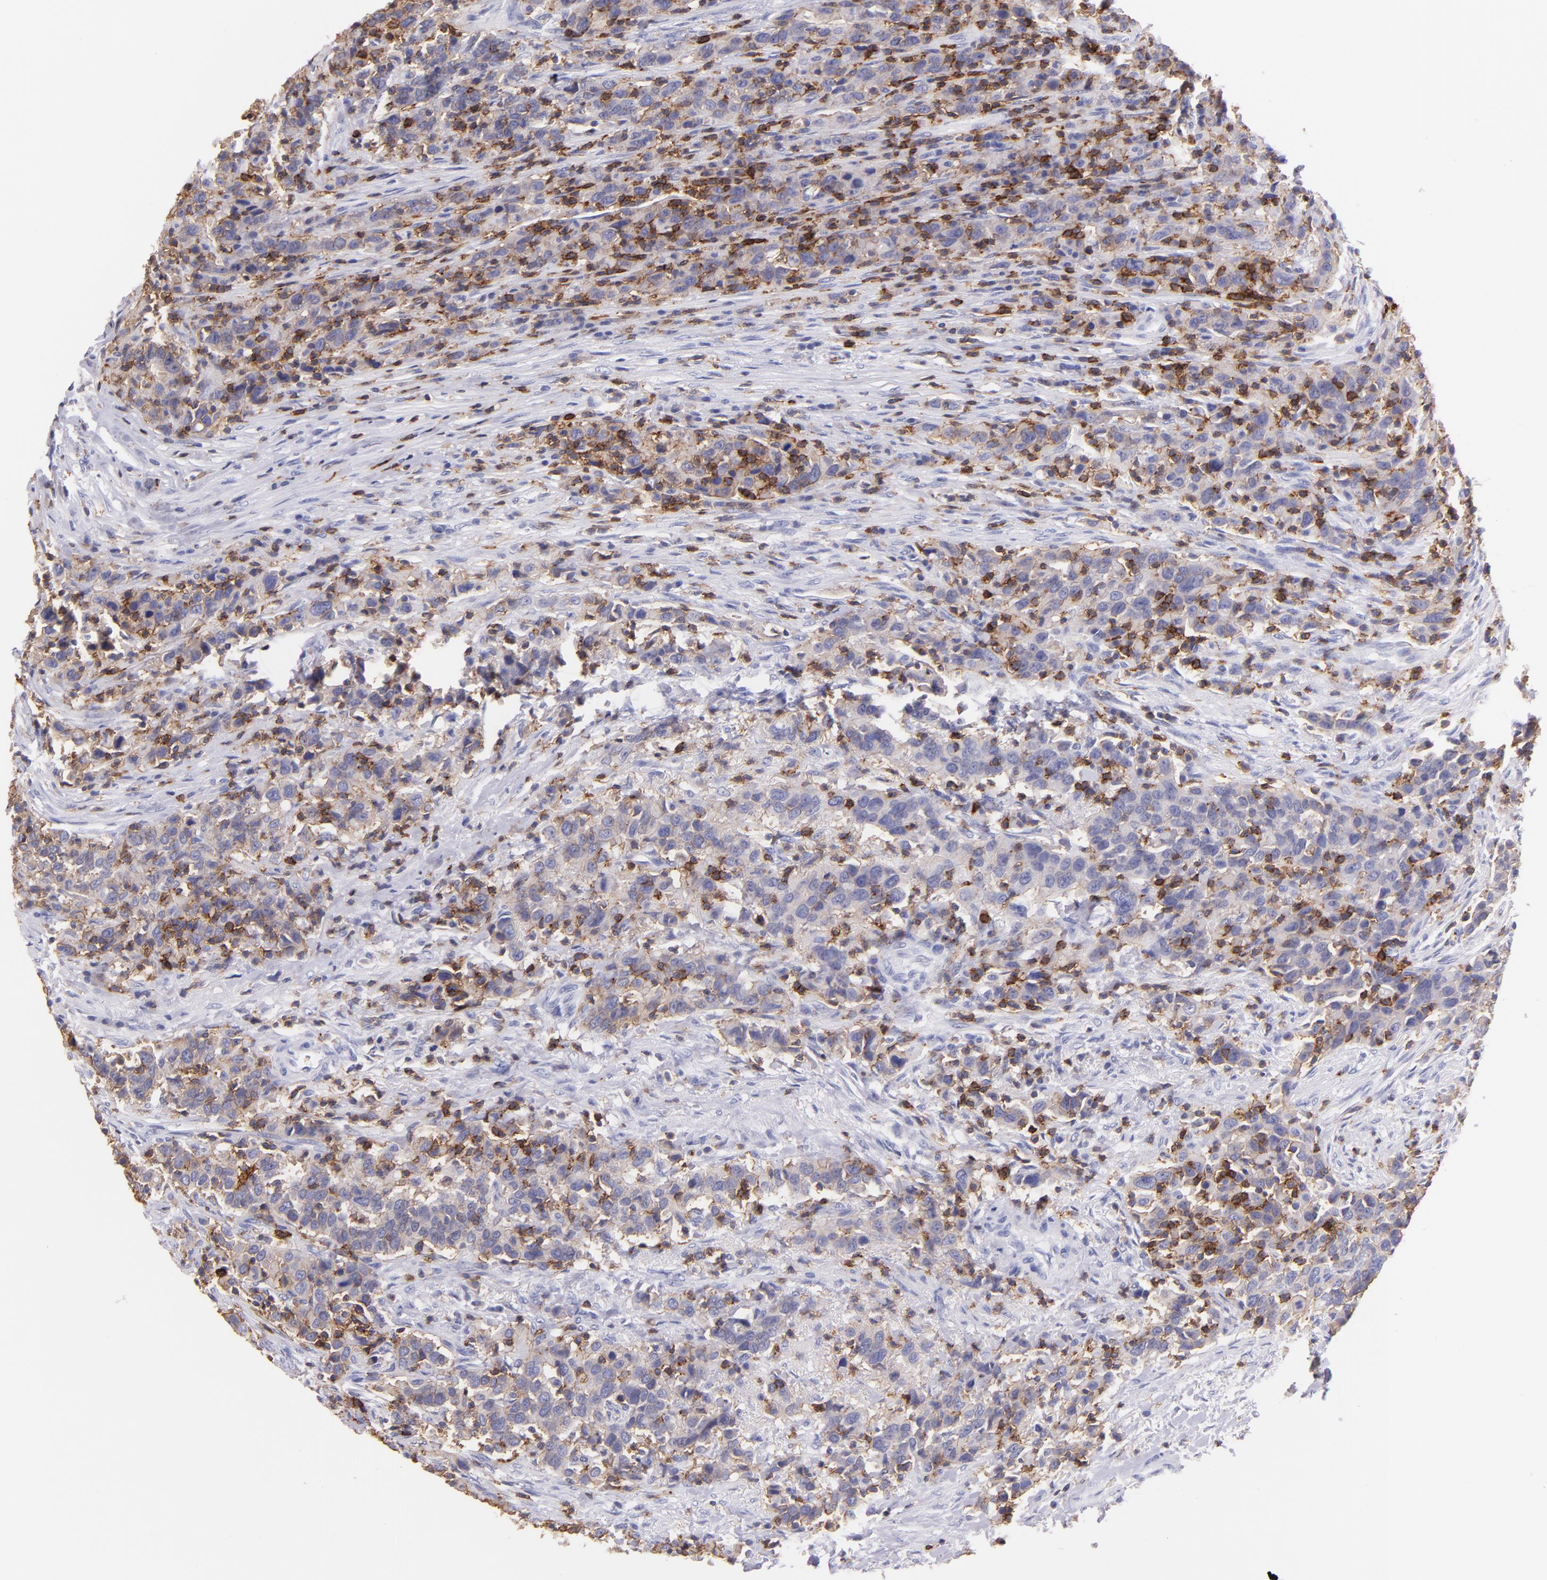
{"staining": {"intensity": "weak", "quantity": "25%-75%", "location": "cytoplasmic/membranous"}, "tissue": "urothelial cancer", "cell_type": "Tumor cells", "image_type": "cancer", "snomed": [{"axis": "morphology", "description": "Urothelial carcinoma, High grade"}, {"axis": "topography", "description": "Urinary bladder"}], "caption": "Tumor cells show low levels of weak cytoplasmic/membranous positivity in about 25%-75% of cells in human urothelial carcinoma (high-grade).", "gene": "SPN", "patient": {"sex": "male", "age": 61}}